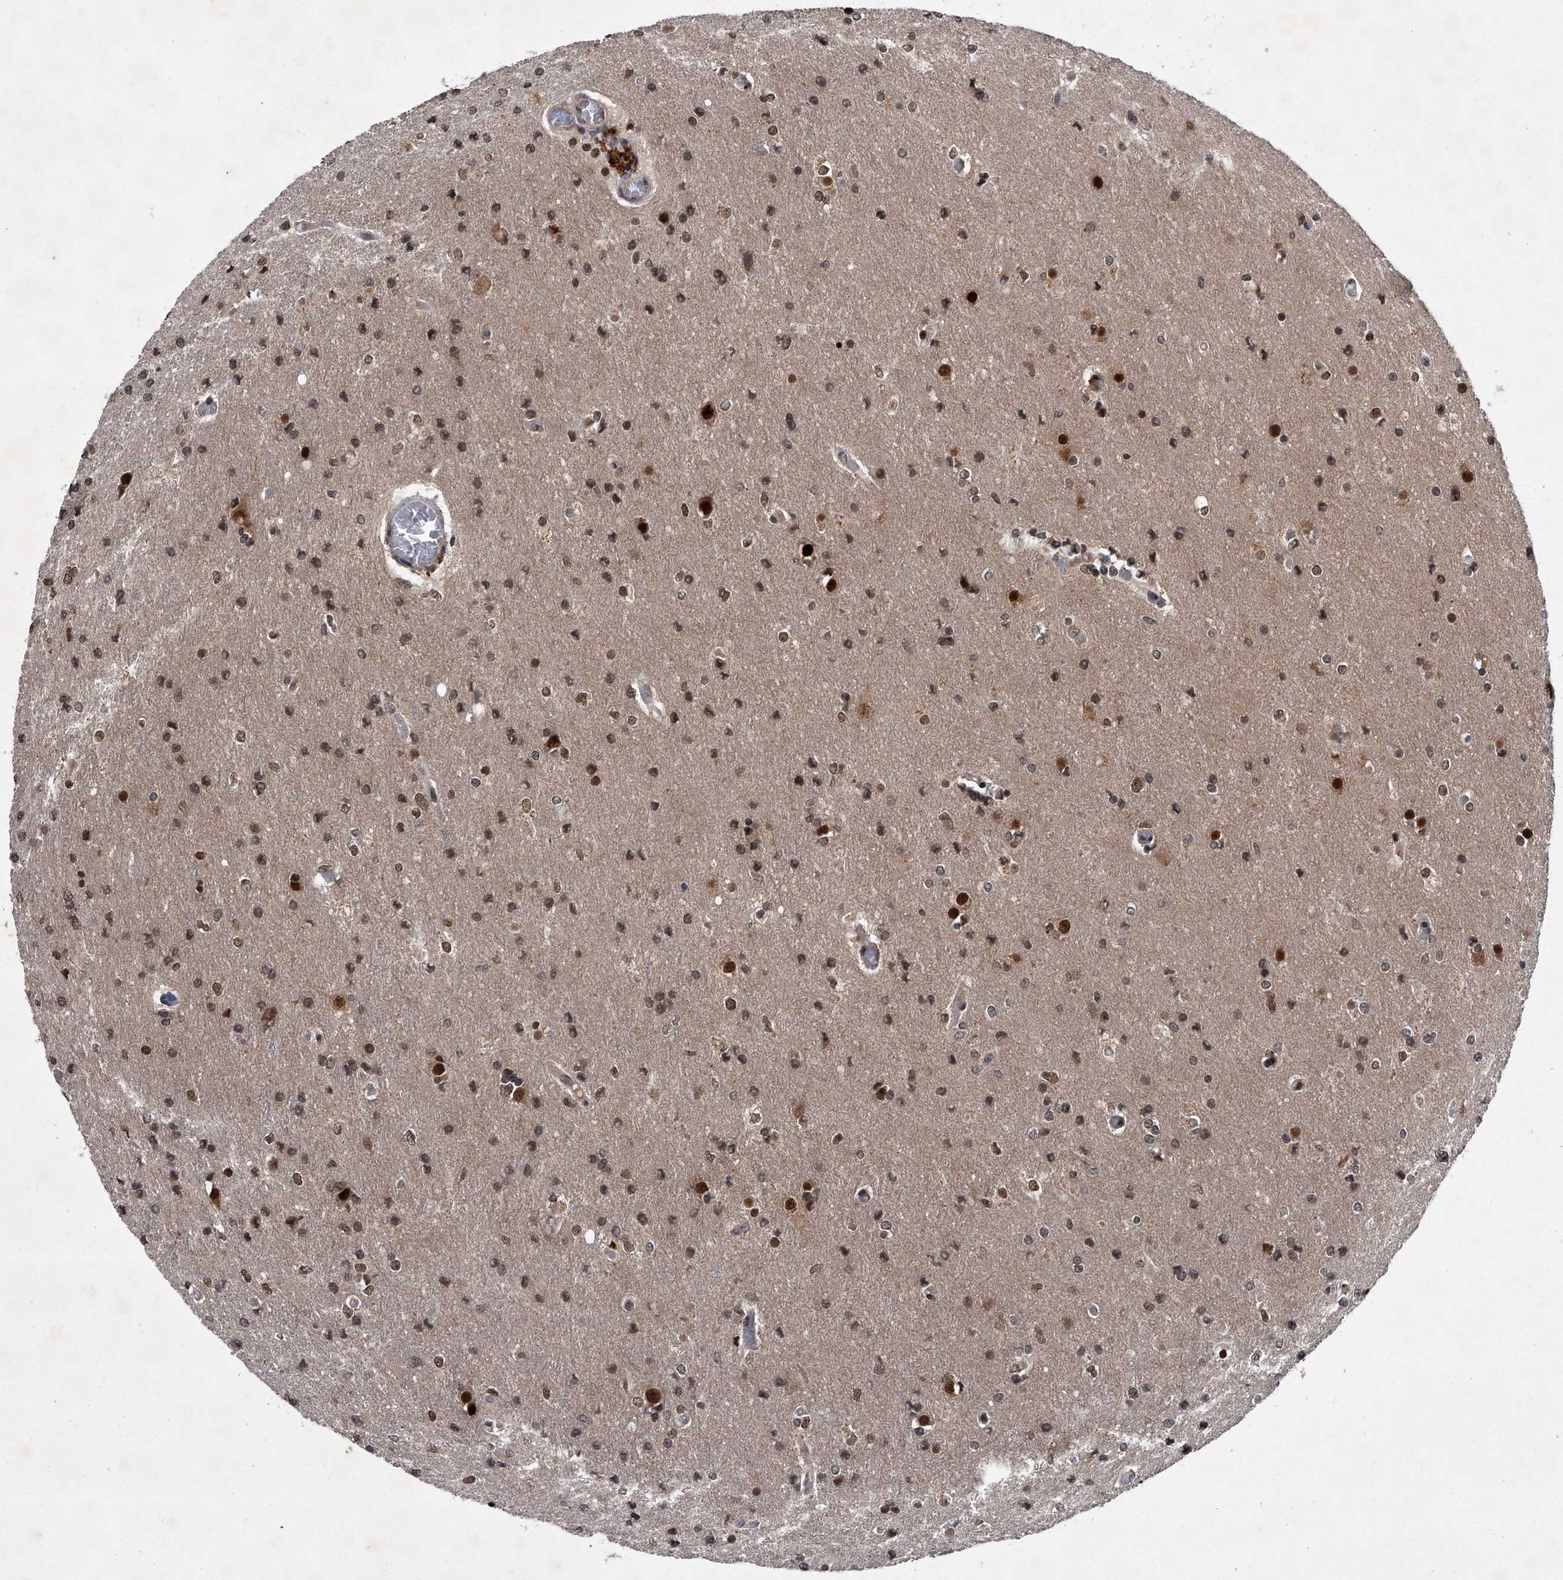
{"staining": {"intensity": "moderate", "quantity": ">75%", "location": "nuclear"}, "tissue": "glioma", "cell_type": "Tumor cells", "image_type": "cancer", "snomed": [{"axis": "morphology", "description": "Glioma, malignant, High grade"}, {"axis": "topography", "description": "Cerebral cortex"}], "caption": "Immunohistochemical staining of glioma demonstrates medium levels of moderate nuclear expression in about >75% of tumor cells.", "gene": "ZNF518B", "patient": {"sex": "female", "age": 36}}